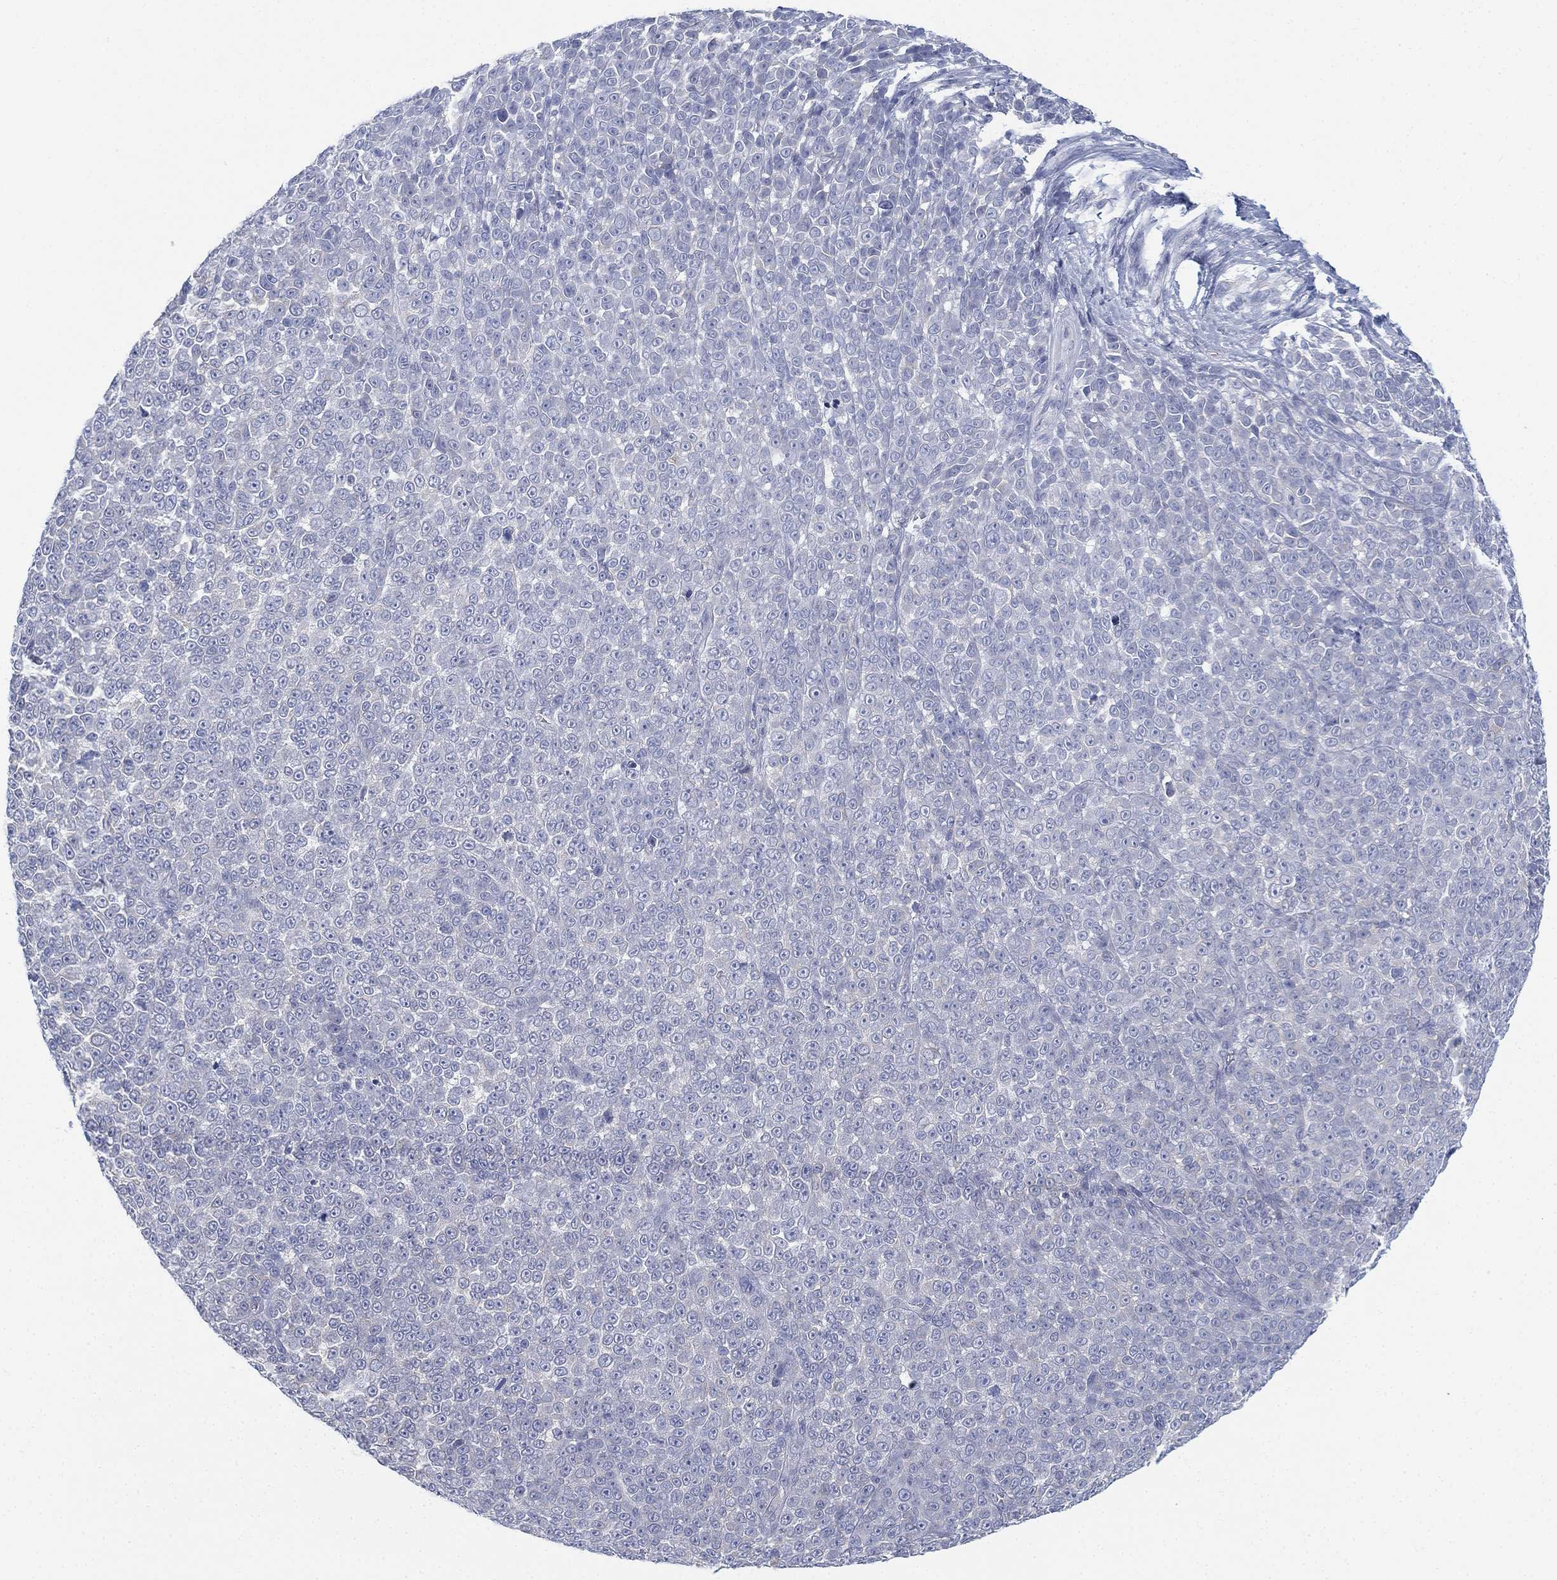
{"staining": {"intensity": "negative", "quantity": "none", "location": "none"}, "tissue": "melanoma", "cell_type": "Tumor cells", "image_type": "cancer", "snomed": [{"axis": "morphology", "description": "Malignant melanoma, NOS"}, {"axis": "topography", "description": "Skin"}], "caption": "IHC histopathology image of human melanoma stained for a protein (brown), which reveals no expression in tumor cells.", "gene": "GCNA", "patient": {"sex": "female", "age": 95}}